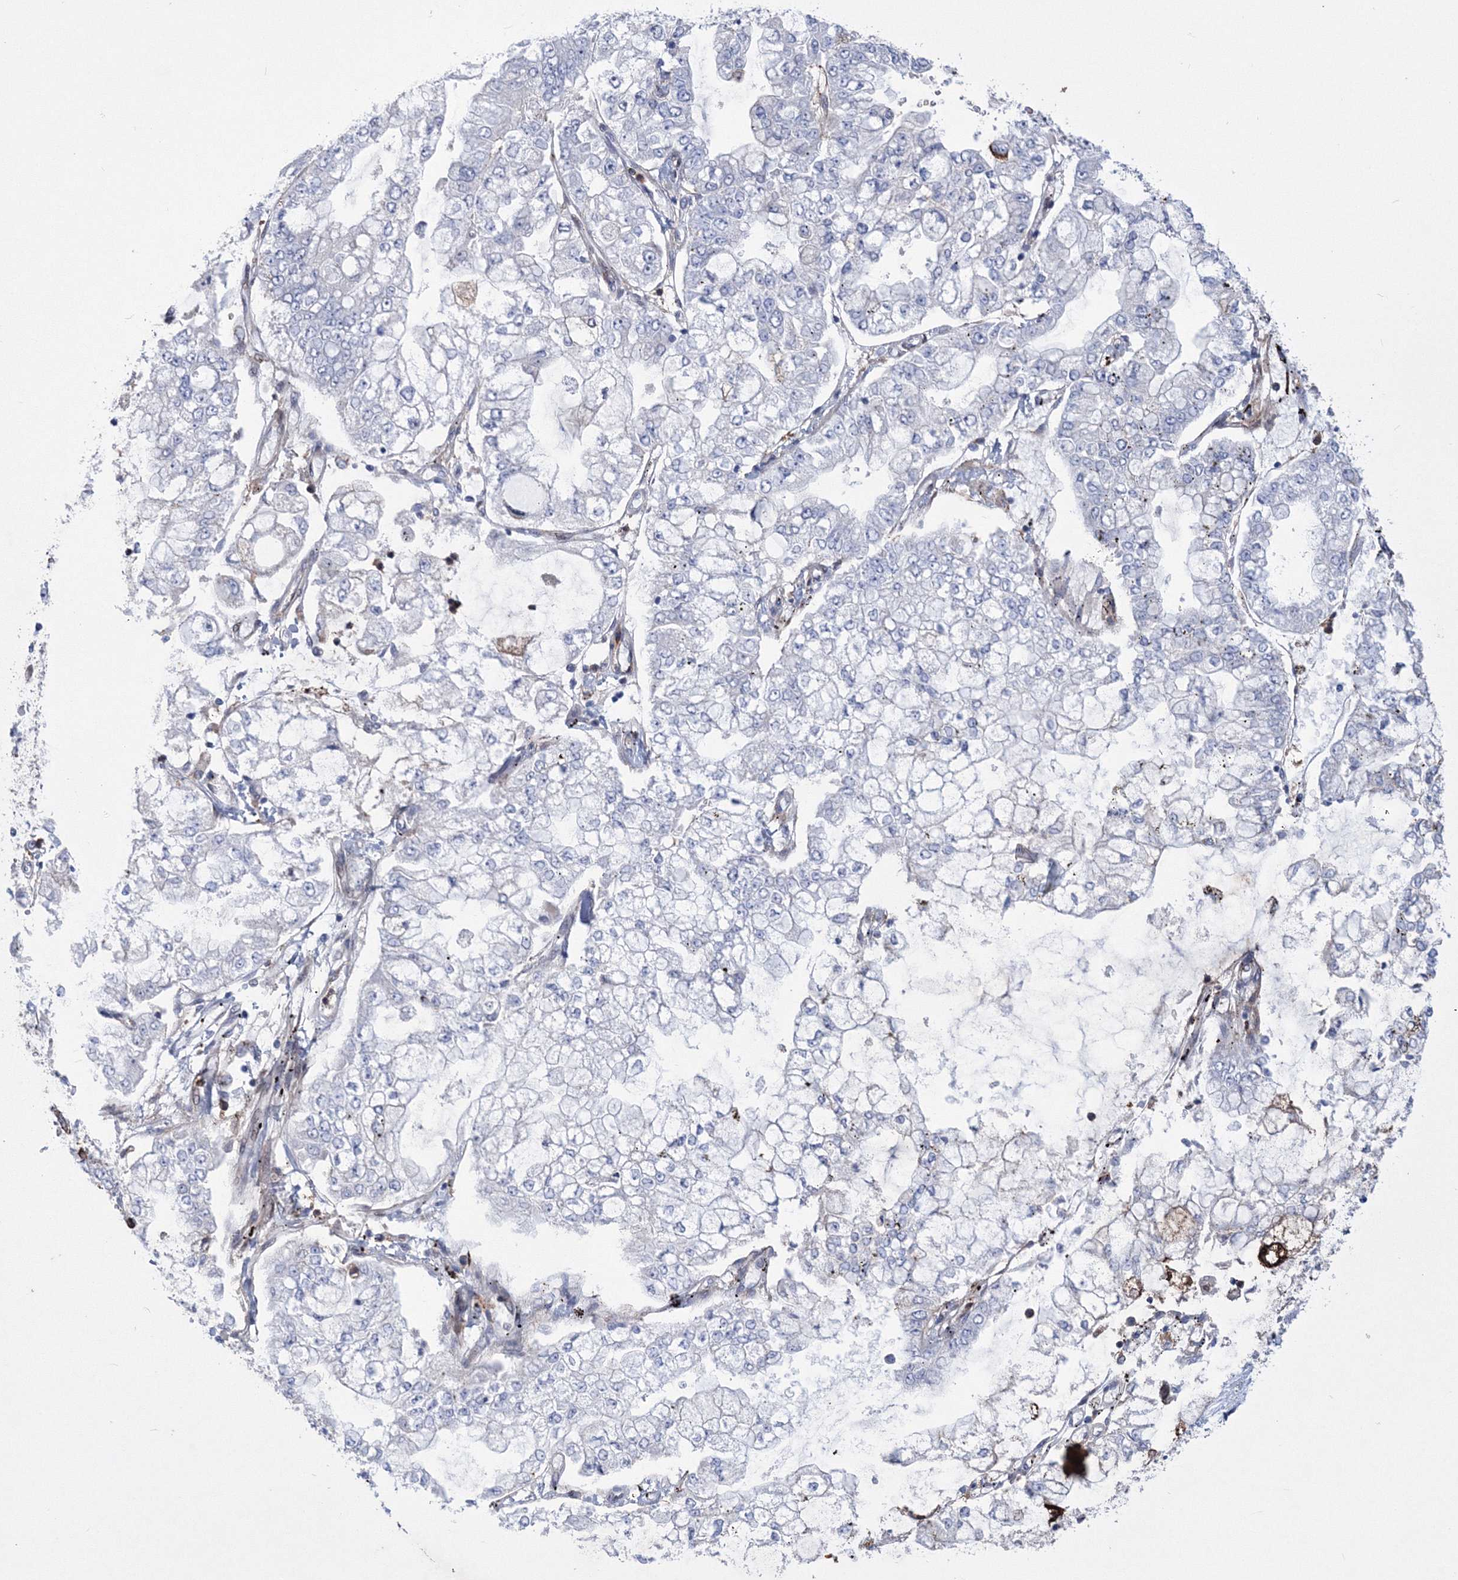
{"staining": {"intensity": "negative", "quantity": "none", "location": "none"}, "tissue": "stomach cancer", "cell_type": "Tumor cells", "image_type": "cancer", "snomed": [{"axis": "morphology", "description": "Adenocarcinoma, NOS"}, {"axis": "topography", "description": "Stomach"}], "caption": "Image shows no protein expression in tumor cells of stomach adenocarcinoma tissue.", "gene": "RNPEPL1", "patient": {"sex": "male", "age": 76}}